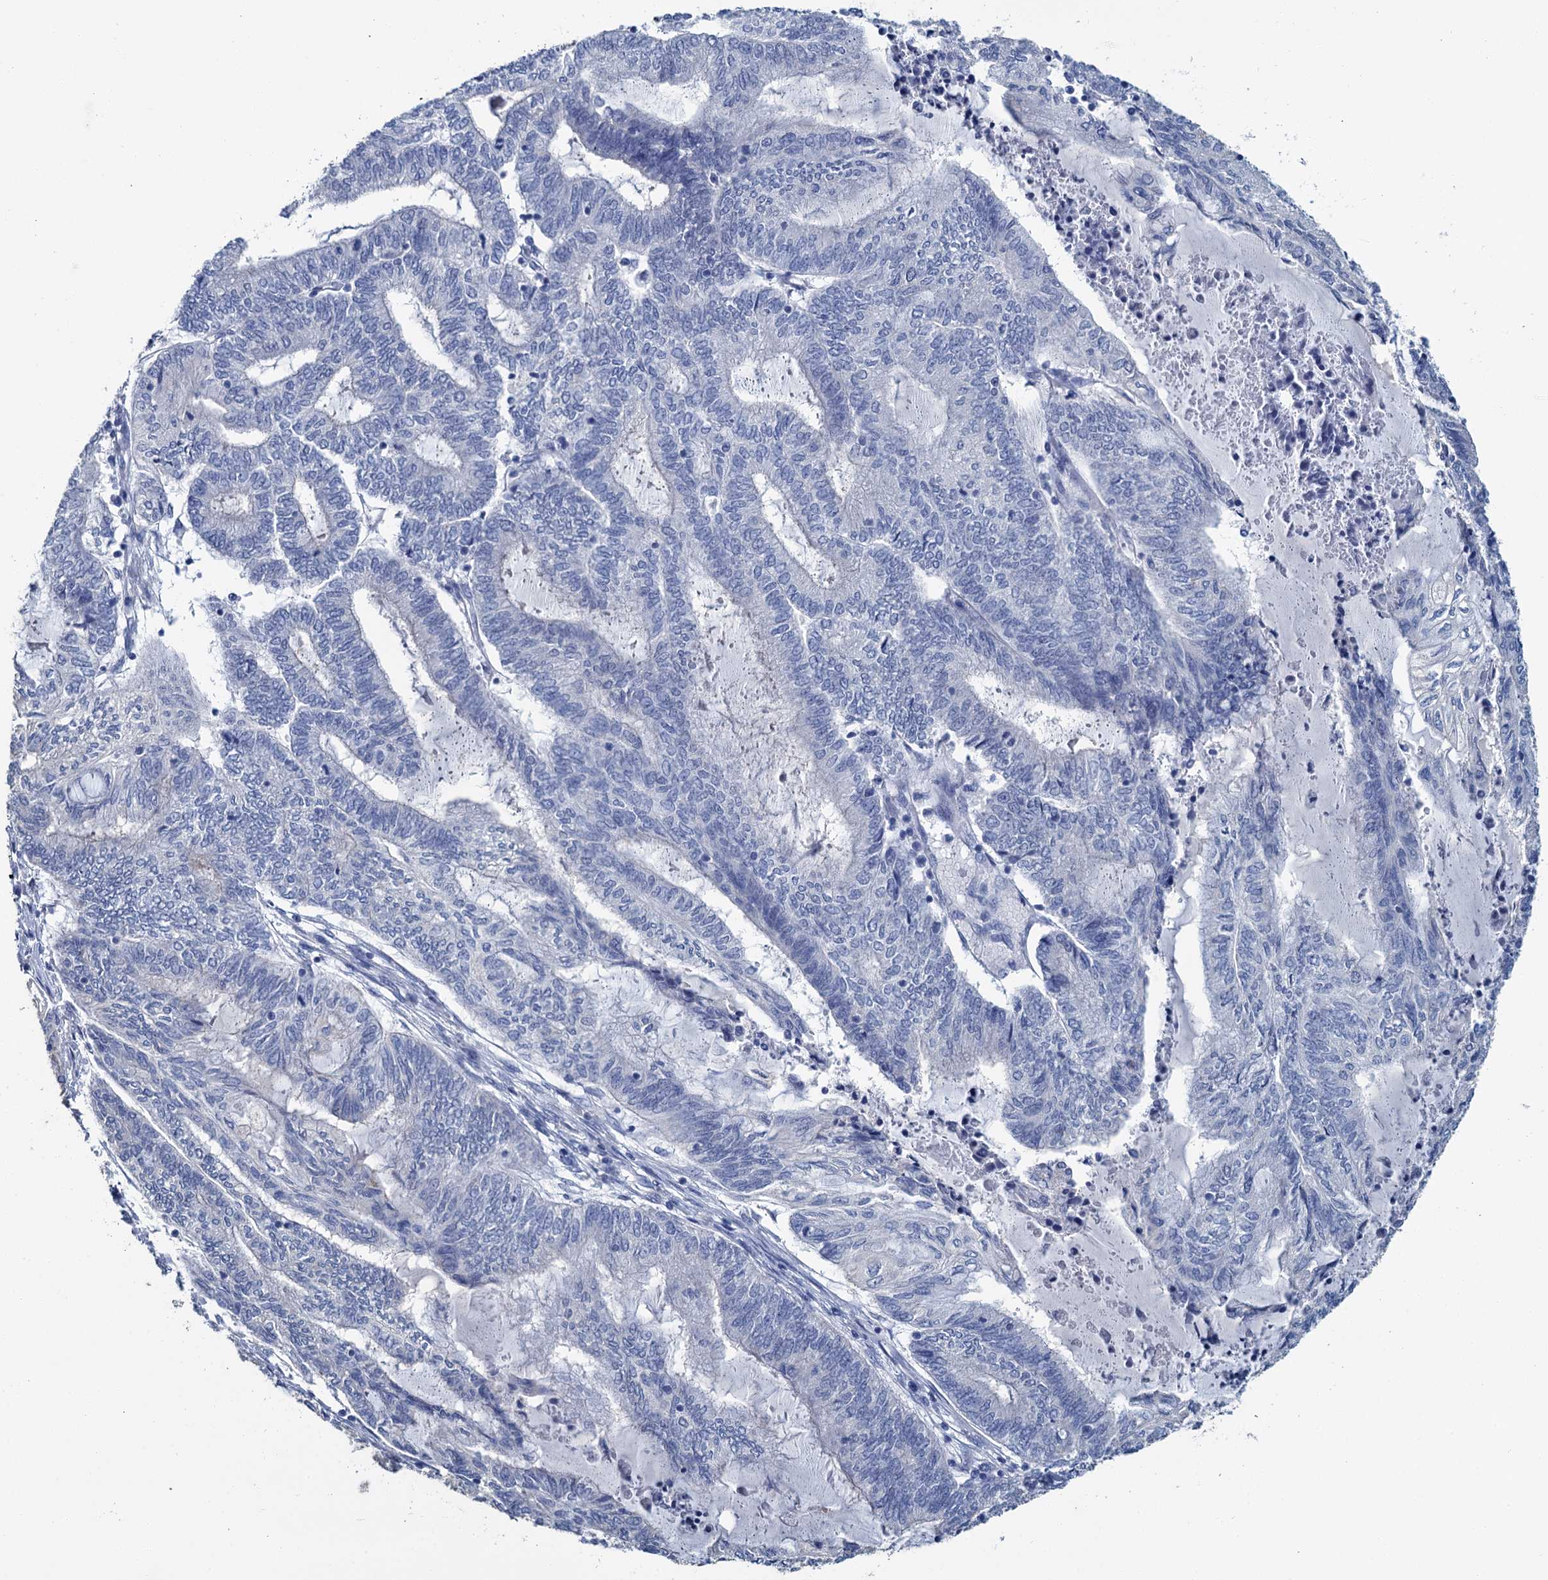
{"staining": {"intensity": "negative", "quantity": "none", "location": "none"}, "tissue": "endometrial cancer", "cell_type": "Tumor cells", "image_type": "cancer", "snomed": [{"axis": "morphology", "description": "Adenocarcinoma, NOS"}, {"axis": "topography", "description": "Uterus"}, {"axis": "topography", "description": "Endometrium"}], "caption": "Immunohistochemical staining of endometrial cancer (adenocarcinoma) reveals no significant expression in tumor cells. (IHC, brightfield microscopy, high magnification).", "gene": "SNCB", "patient": {"sex": "female", "age": 70}}